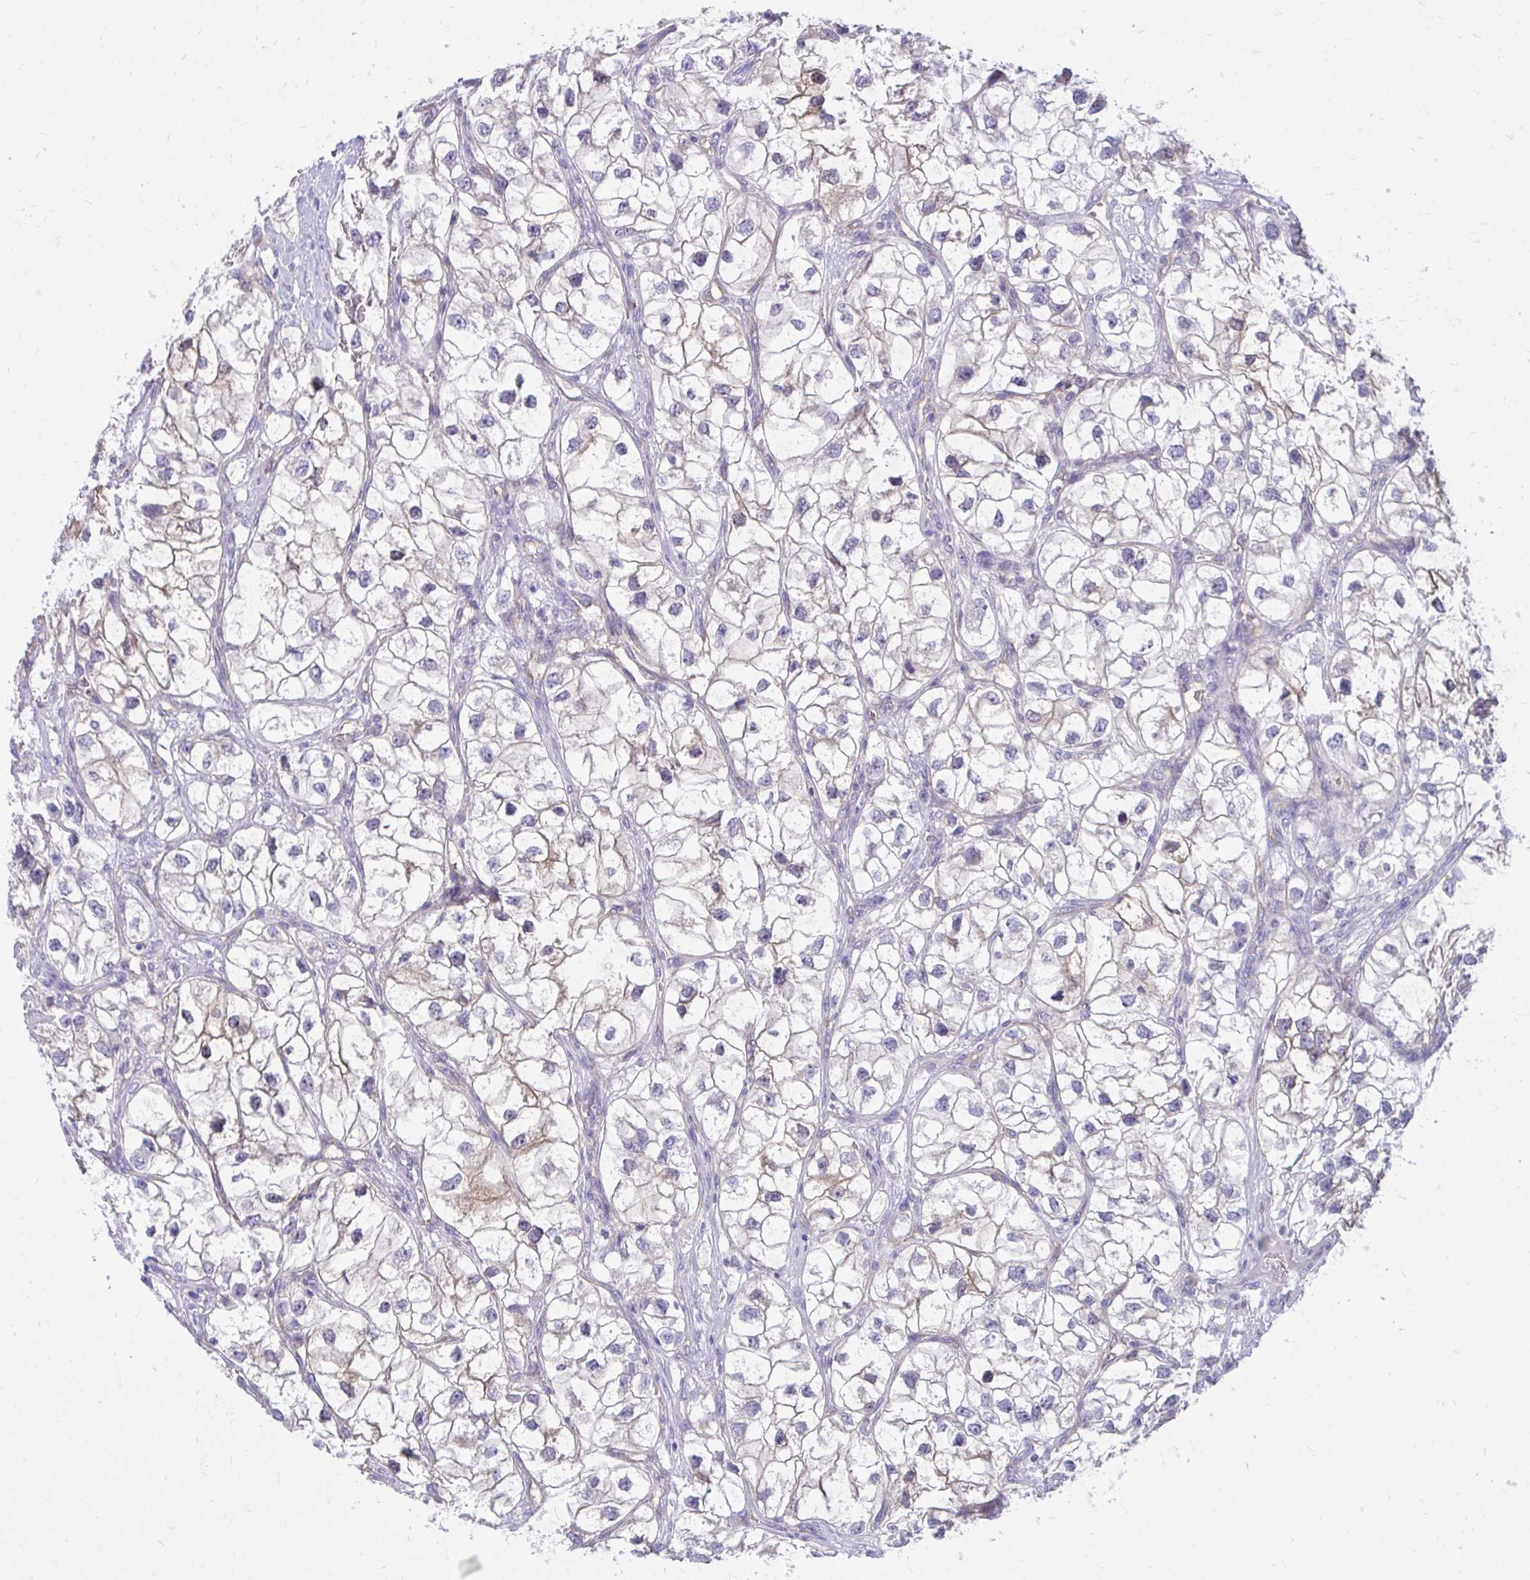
{"staining": {"intensity": "negative", "quantity": "none", "location": "none"}, "tissue": "renal cancer", "cell_type": "Tumor cells", "image_type": "cancer", "snomed": [{"axis": "morphology", "description": "Adenocarcinoma, NOS"}, {"axis": "topography", "description": "Kidney"}], "caption": "A histopathology image of renal cancer (adenocarcinoma) stained for a protein displays no brown staining in tumor cells. The staining is performed using DAB brown chromogen with nuclei counter-stained in using hematoxylin.", "gene": "FABP3", "patient": {"sex": "male", "age": 59}}